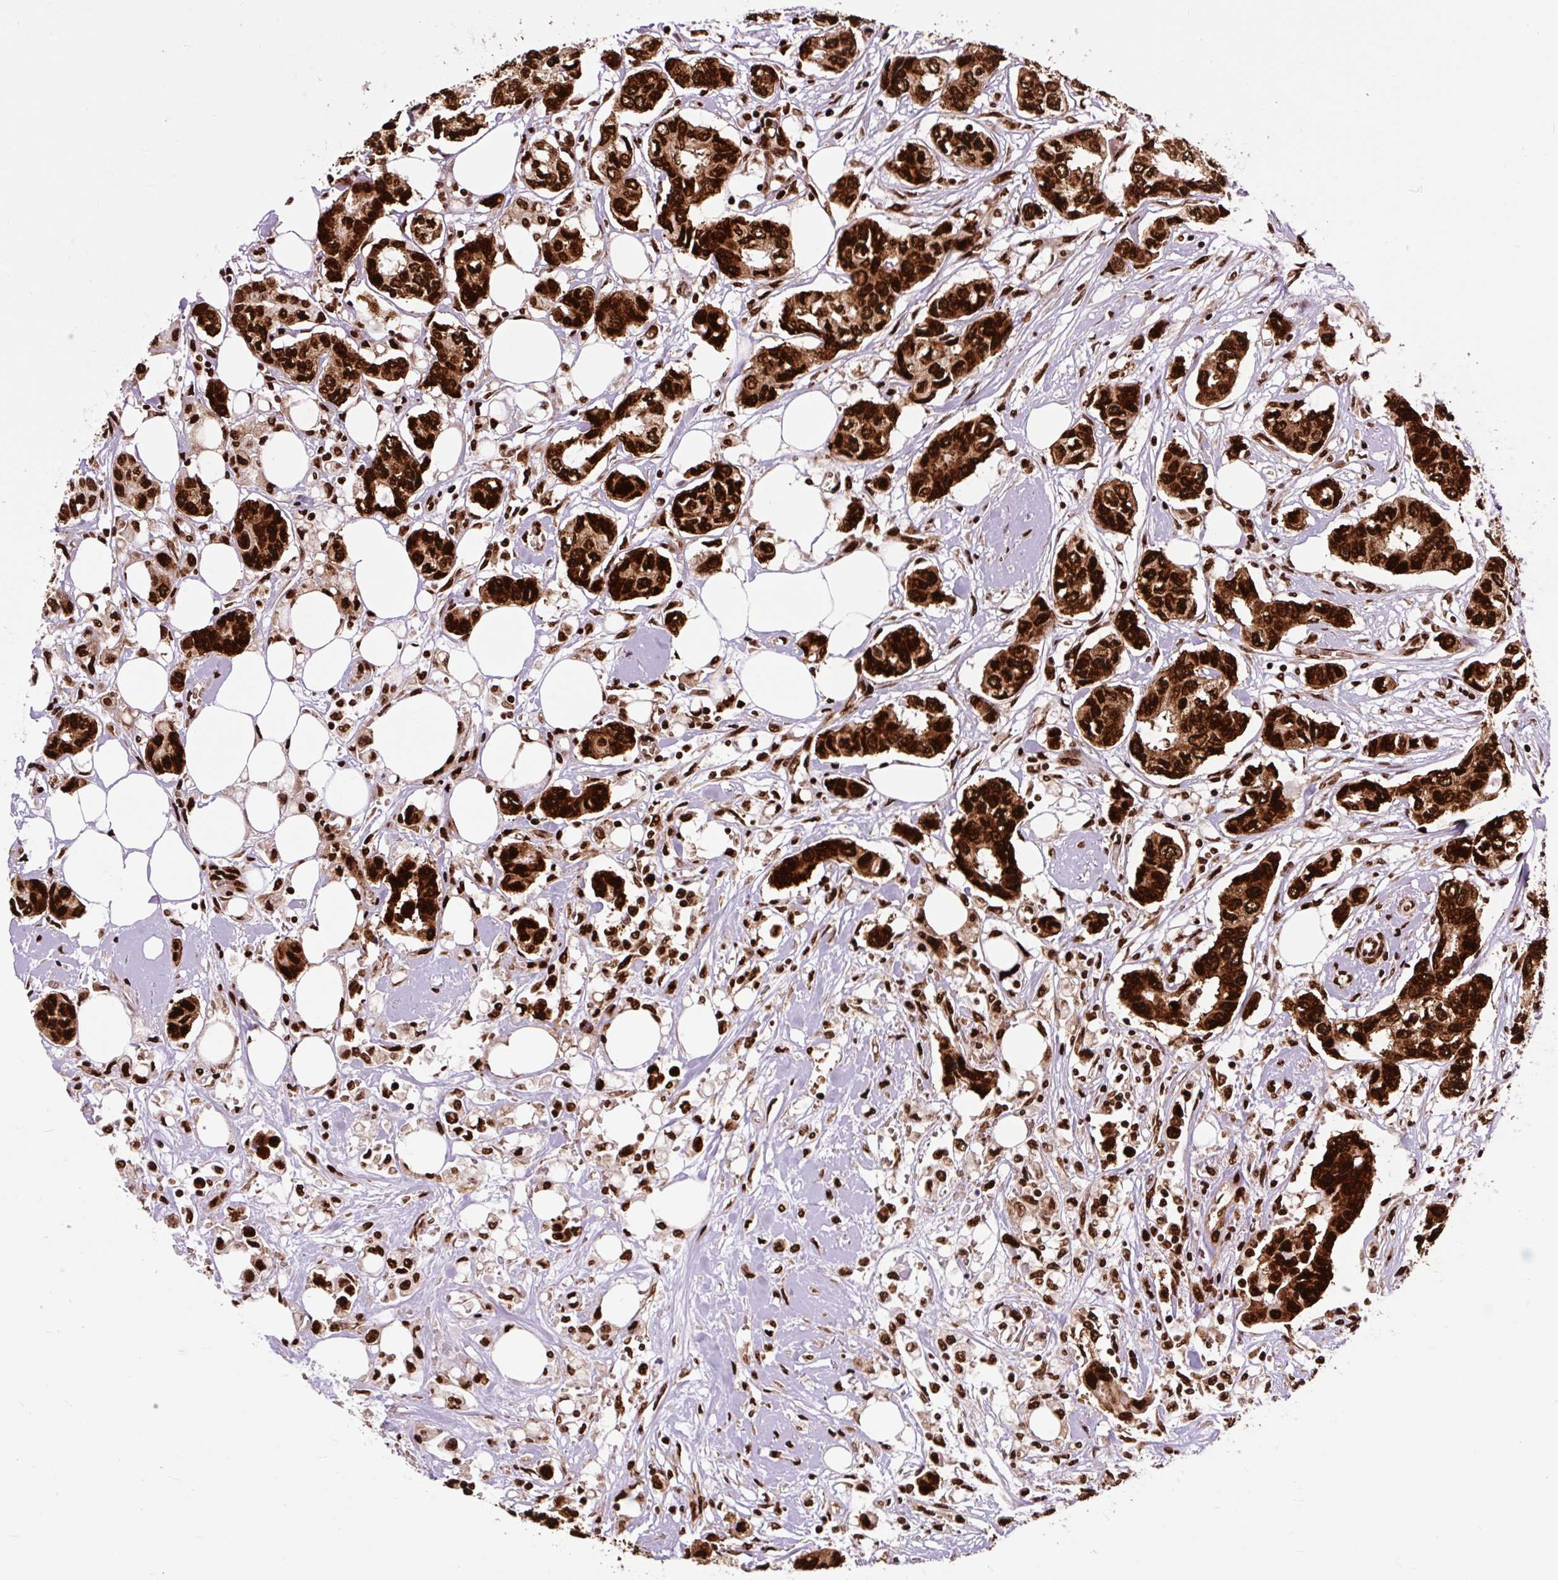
{"staining": {"intensity": "strong", "quantity": ">75%", "location": "cytoplasmic/membranous,nuclear"}, "tissue": "breast cancer", "cell_type": "Tumor cells", "image_type": "cancer", "snomed": [{"axis": "morphology", "description": "Duct carcinoma"}, {"axis": "topography", "description": "Breast"}], "caption": "Immunohistochemical staining of breast infiltrating ductal carcinoma displays high levels of strong cytoplasmic/membranous and nuclear positivity in about >75% of tumor cells.", "gene": "FUS", "patient": {"sex": "female", "age": 73}}